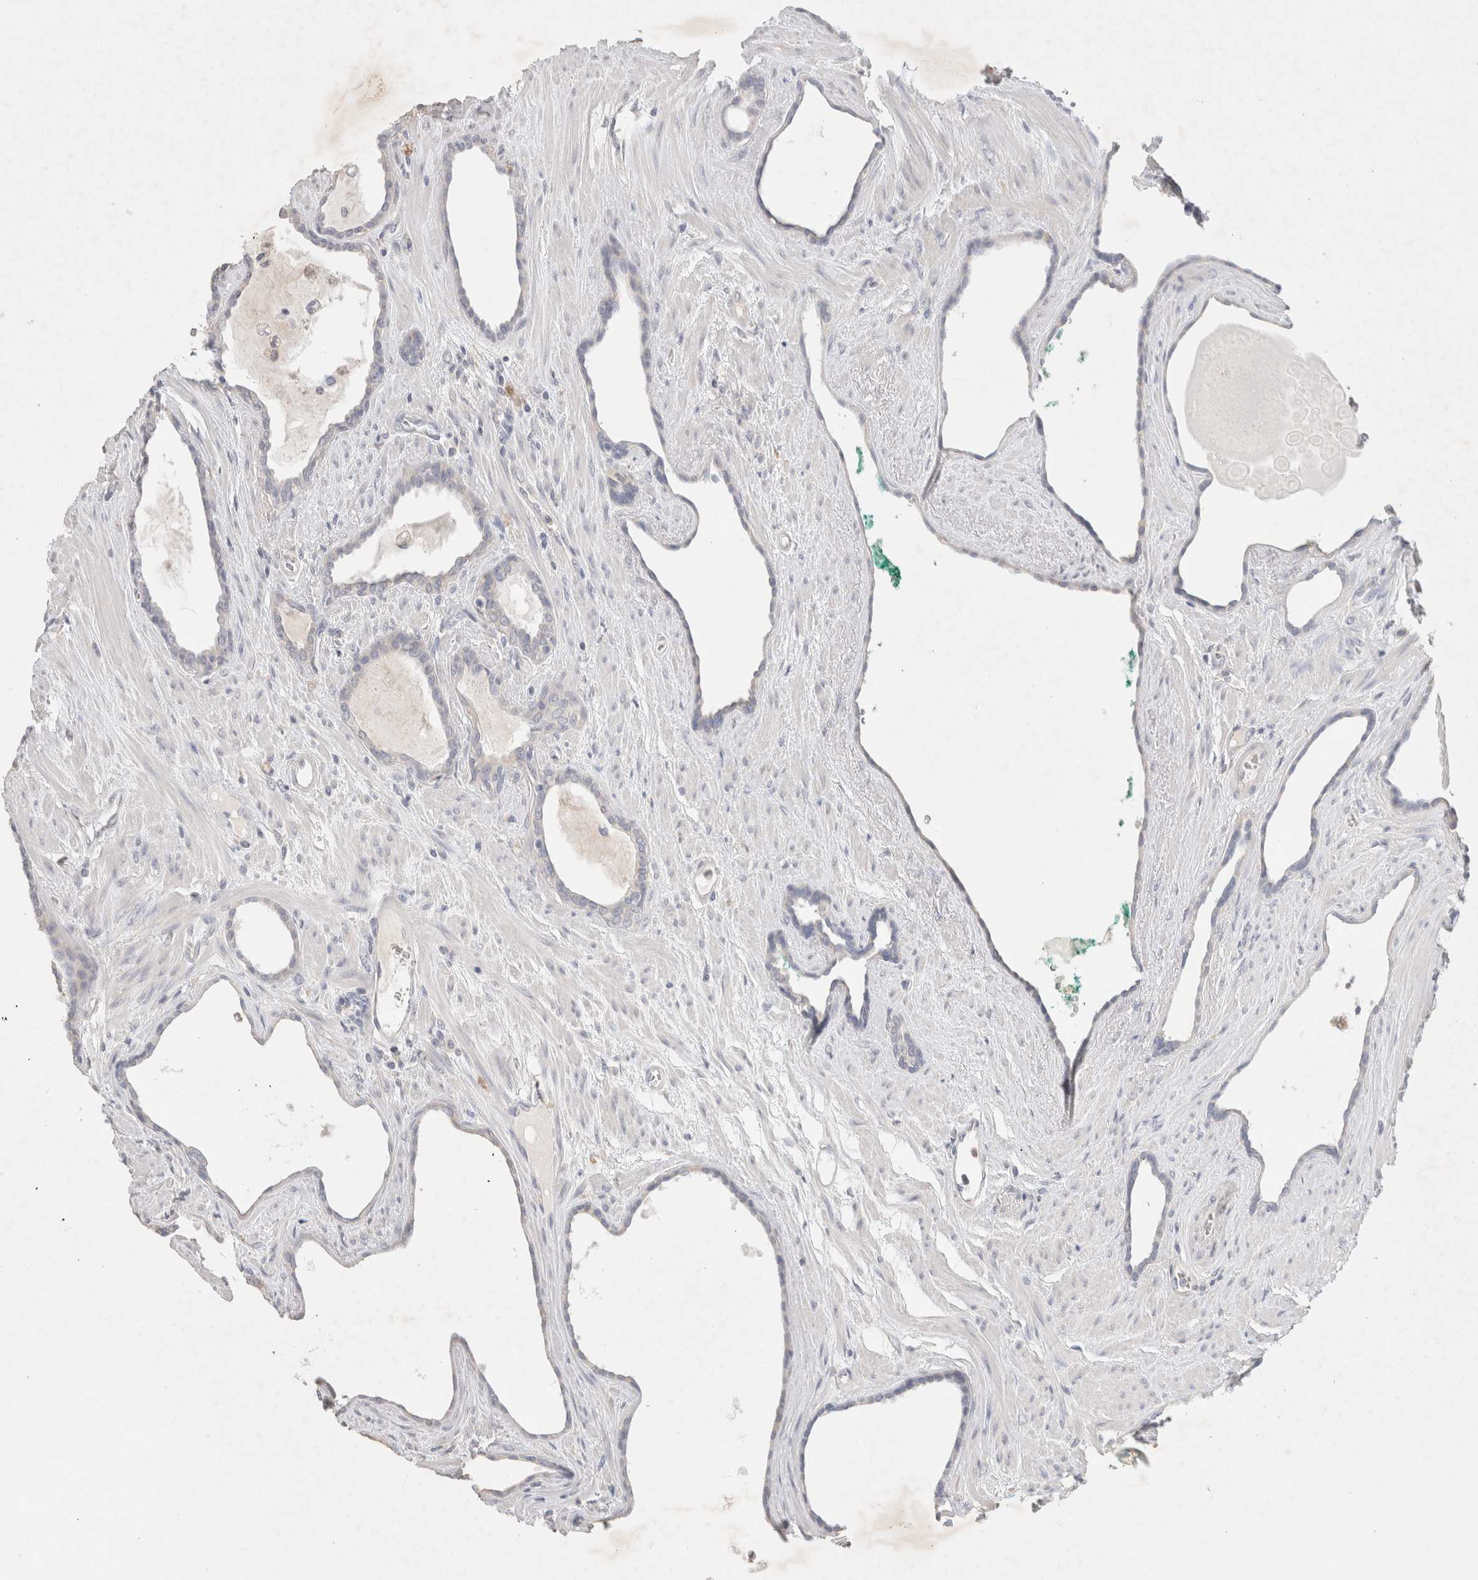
{"staining": {"intensity": "negative", "quantity": "none", "location": "none"}, "tissue": "prostate cancer", "cell_type": "Tumor cells", "image_type": "cancer", "snomed": [{"axis": "morphology", "description": "Adenocarcinoma, Low grade"}, {"axis": "topography", "description": "Prostate"}], "caption": "This is an immunohistochemistry histopathology image of human prostate adenocarcinoma (low-grade). There is no staining in tumor cells.", "gene": "MPP2", "patient": {"sex": "male", "age": 70}}